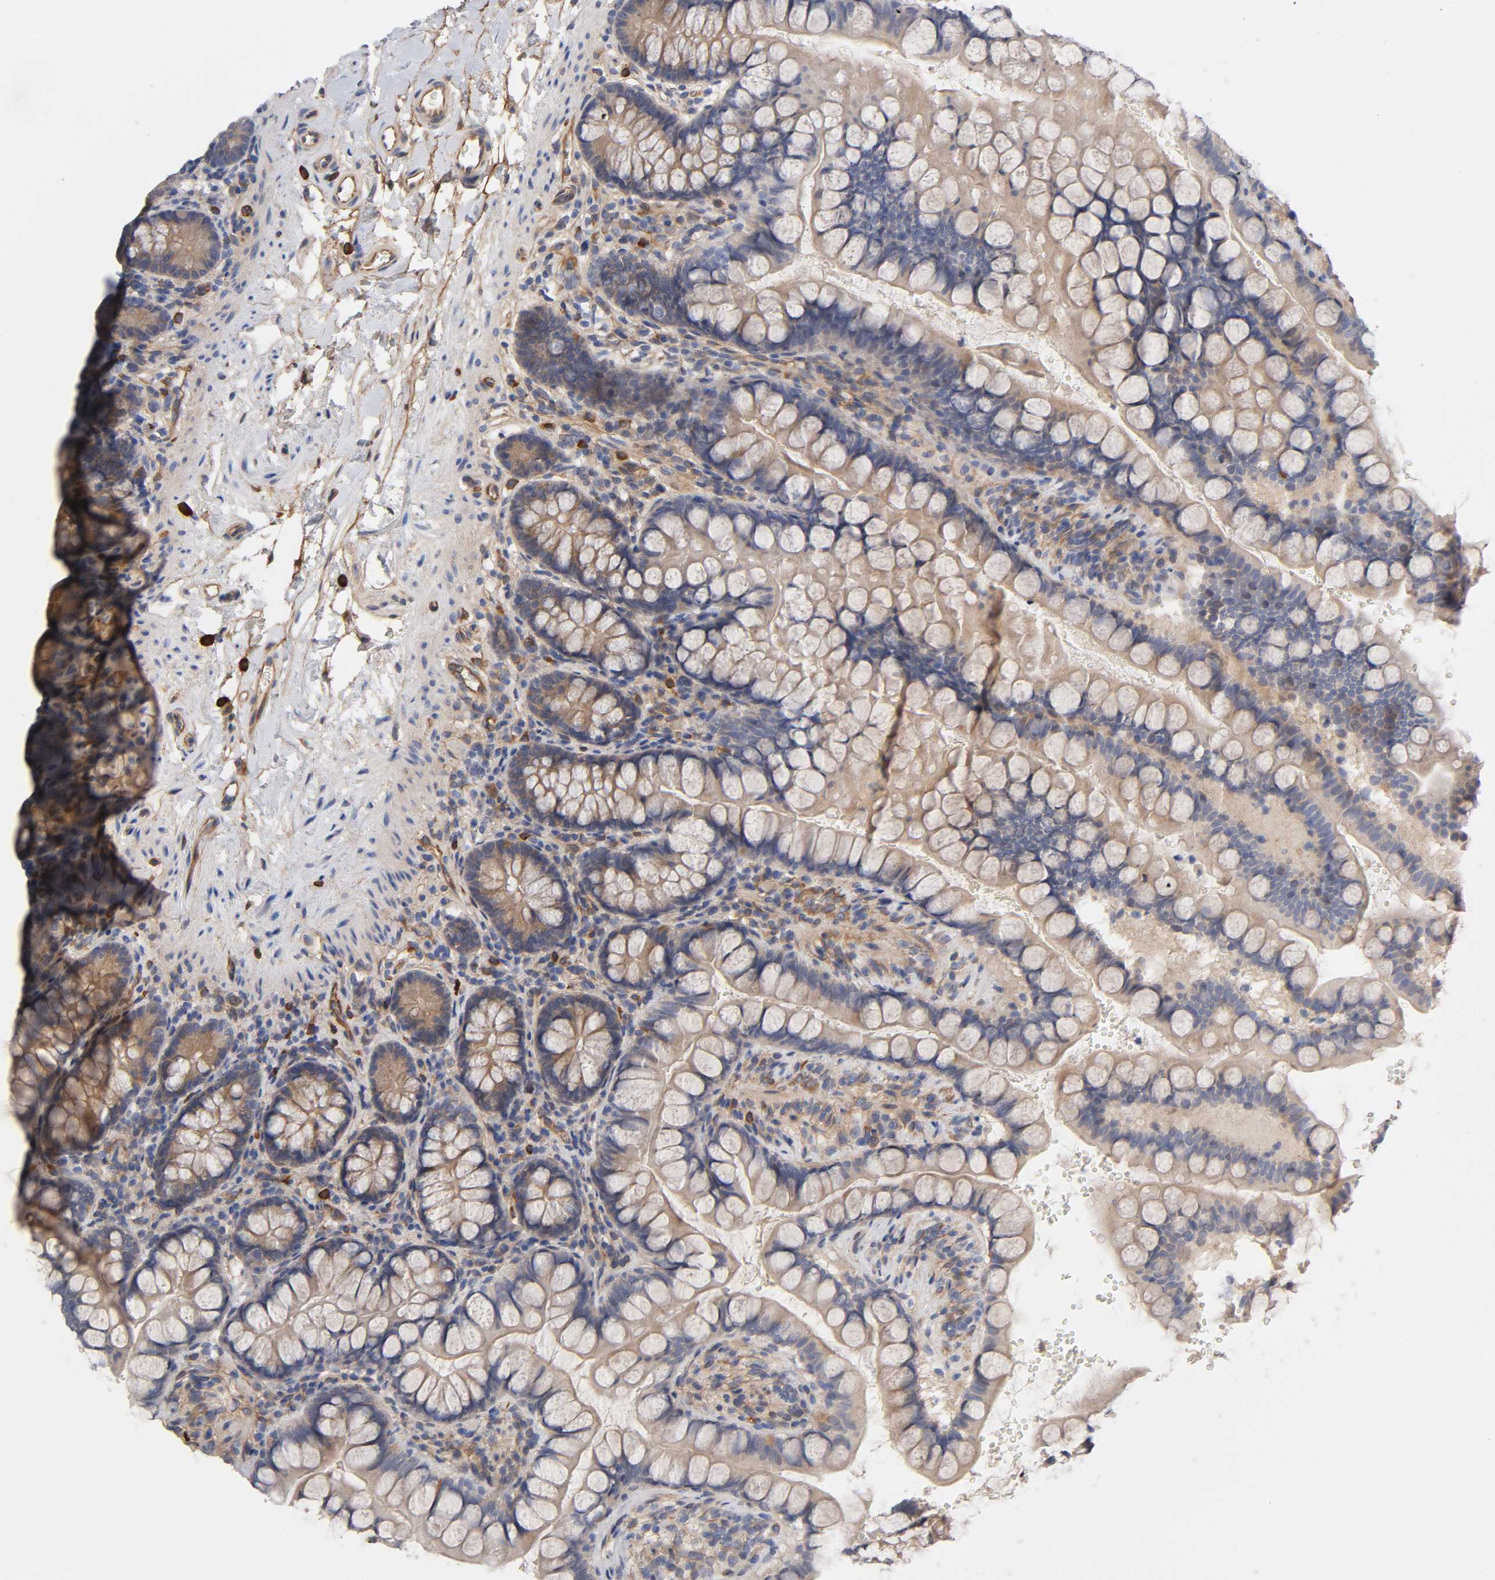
{"staining": {"intensity": "weak", "quantity": "<25%", "location": "cytoplasmic/membranous"}, "tissue": "small intestine", "cell_type": "Glandular cells", "image_type": "normal", "snomed": [{"axis": "morphology", "description": "Normal tissue, NOS"}, {"axis": "topography", "description": "Small intestine"}], "caption": "An immunohistochemistry micrograph of unremarkable small intestine is shown. There is no staining in glandular cells of small intestine. (DAB (3,3'-diaminobenzidine) immunohistochemistry, high magnification).", "gene": "RAB13", "patient": {"sex": "female", "age": 58}}